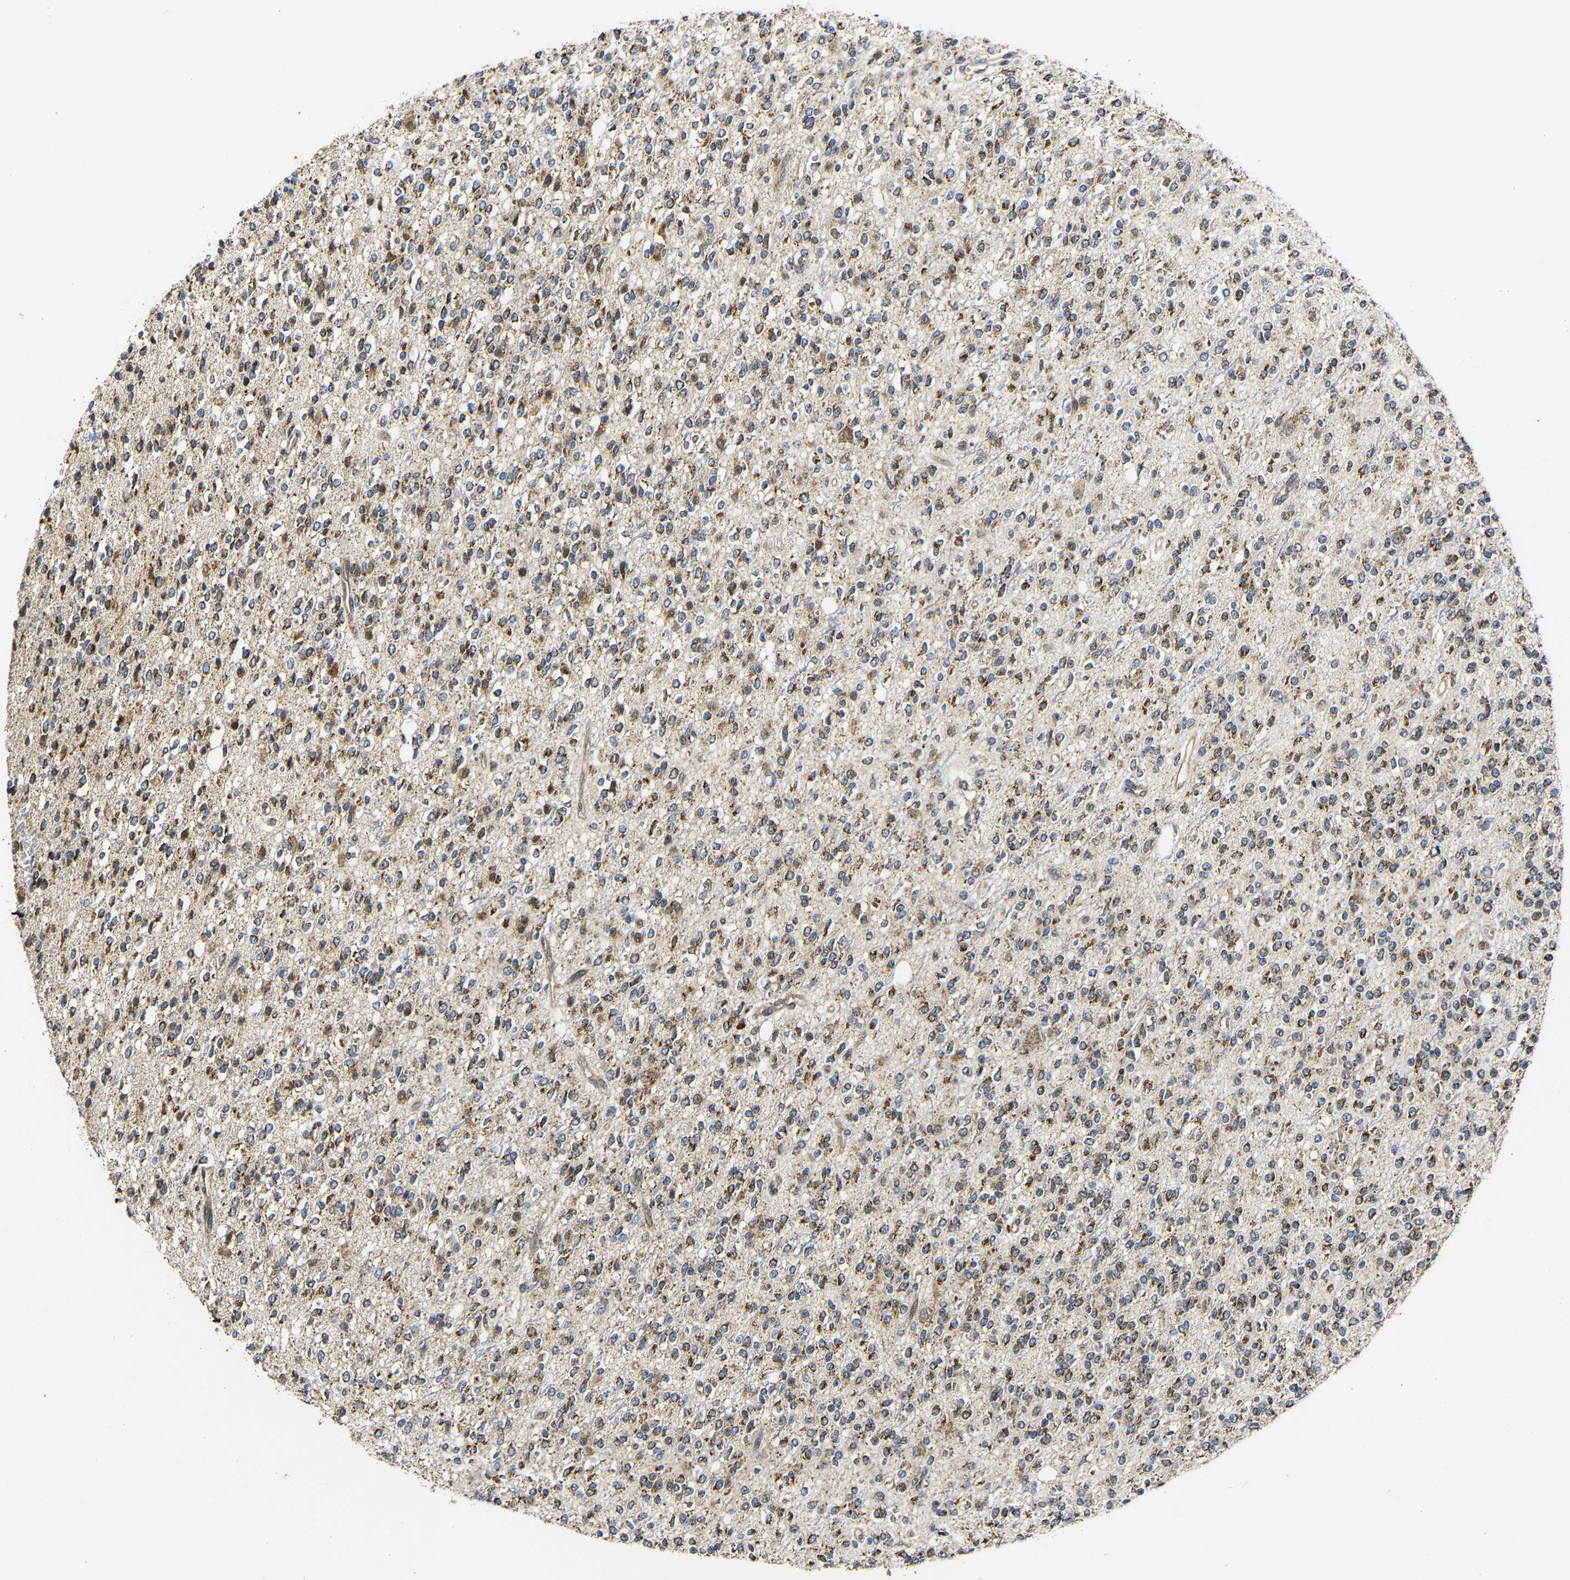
{"staining": {"intensity": "strong", "quantity": "25%-75%", "location": "cytoplasmic/membranous"}, "tissue": "glioma", "cell_type": "Tumor cells", "image_type": "cancer", "snomed": [{"axis": "morphology", "description": "Glioma, malignant, High grade"}, {"axis": "topography", "description": "Brain"}], "caption": "Immunohistochemistry image of neoplastic tissue: human high-grade glioma (malignant) stained using IHC demonstrates high levels of strong protein expression localized specifically in the cytoplasmic/membranous of tumor cells, appearing as a cytoplasmic/membranous brown color.", "gene": "GIMAP7", "patient": {"sex": "male", "age": 34}}